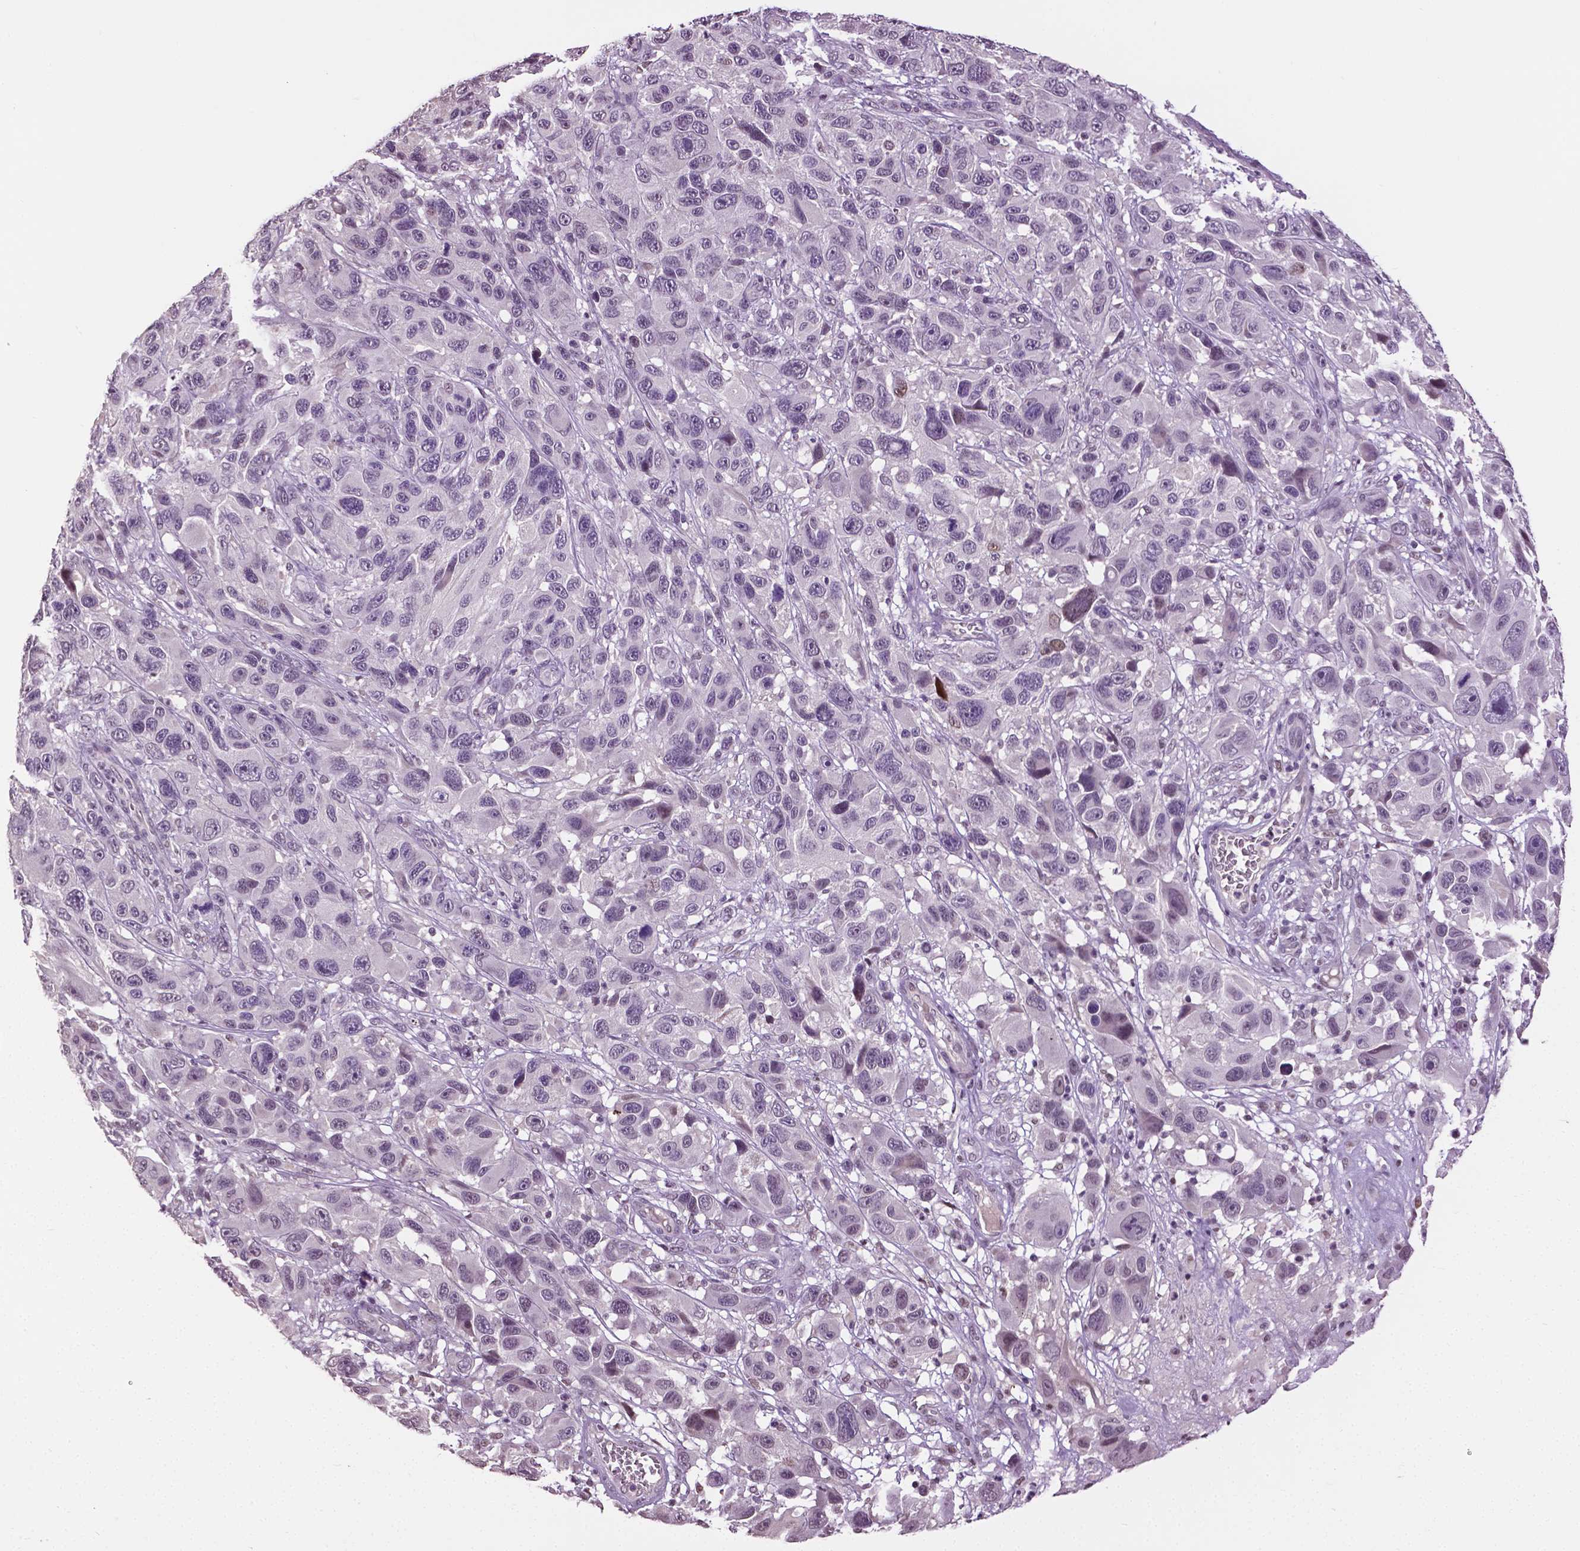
{"staining": {"intensity": "negative", "quantity": "none", "location": "none"}, "tissue": "melanoma", "cell_type": "Tumor cells", "image_type": "cancer", "snomed": [{"axis": "morphology", "description": "Malignant melanoma, NOS"}, {"axis": "topography", "description": "Skin"}], "caption": "An immunohistochemistry histopathology image of melanoma is shown. There is no staining in tumor cells of melanoma. (DAB (3,3'-diaminobenzidine) IHC, high magnification).", "gene": "DLX5", "patient": {"sex": "male", "age": 53}}